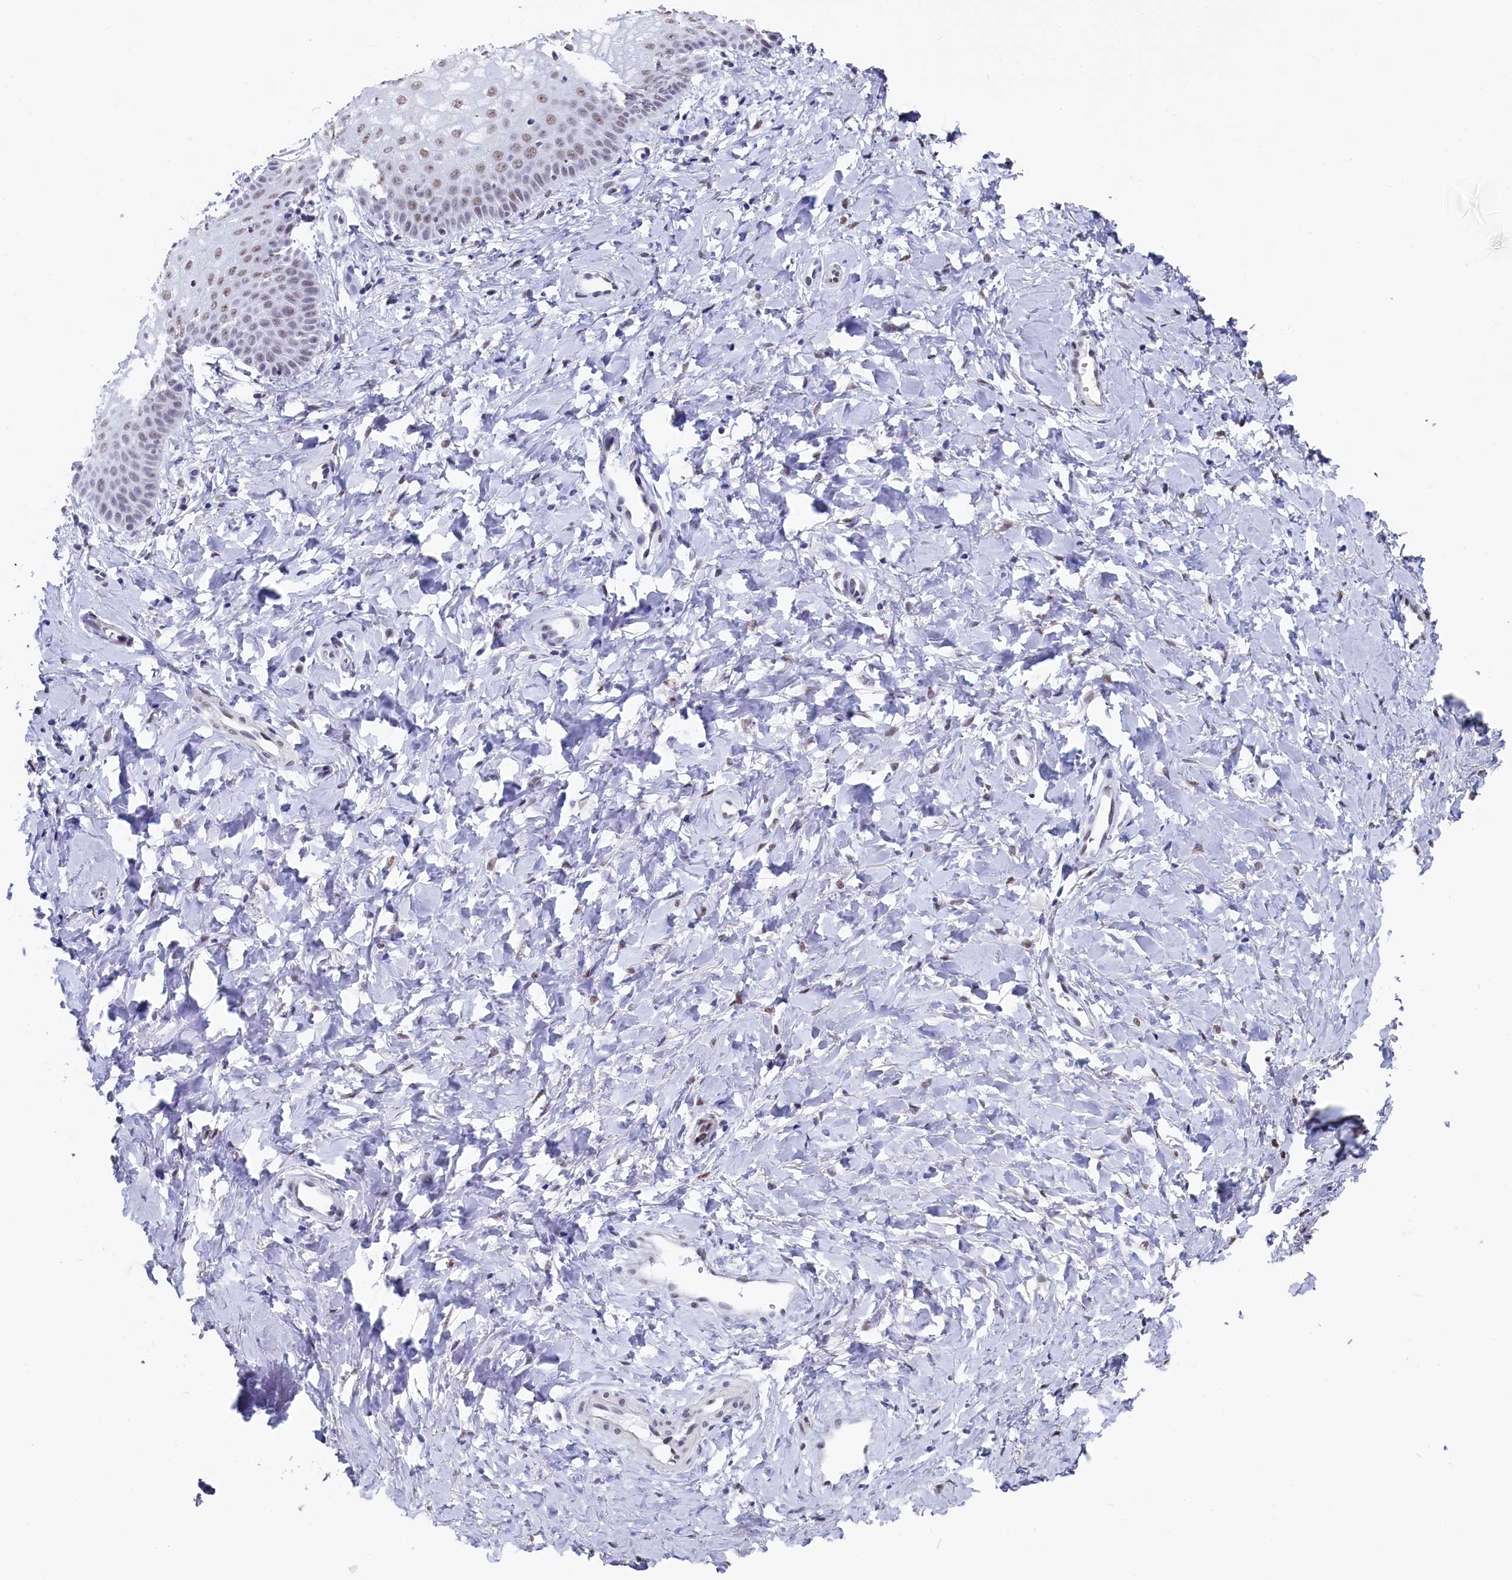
{"staining": {"intensity": "moderate", "quantity": "25%-75%", "location": "nuclear"}, "tissue": "vagina", "cell_type": "Squamous epithelial cells", "image_type": "normal", "snomed": [{"axis": "morphology", "description": "Normal tissue, NOS"}, {"axis": "topography", "description": "Vagina"}], "caption": "An immunohistochemistry image of benign tissue is shown. Protein staining in brown shows moderate nuclear positivity in vagina within squamous epithelial cells. The staining was performed using DAB (3,3'-diaminobenzidine), with brown indicating positive protein expression. Nuclei are stained blue with hematoxylin.", "gene": "CD2BP2", "patient": {"sex": "female", "age": 68}}